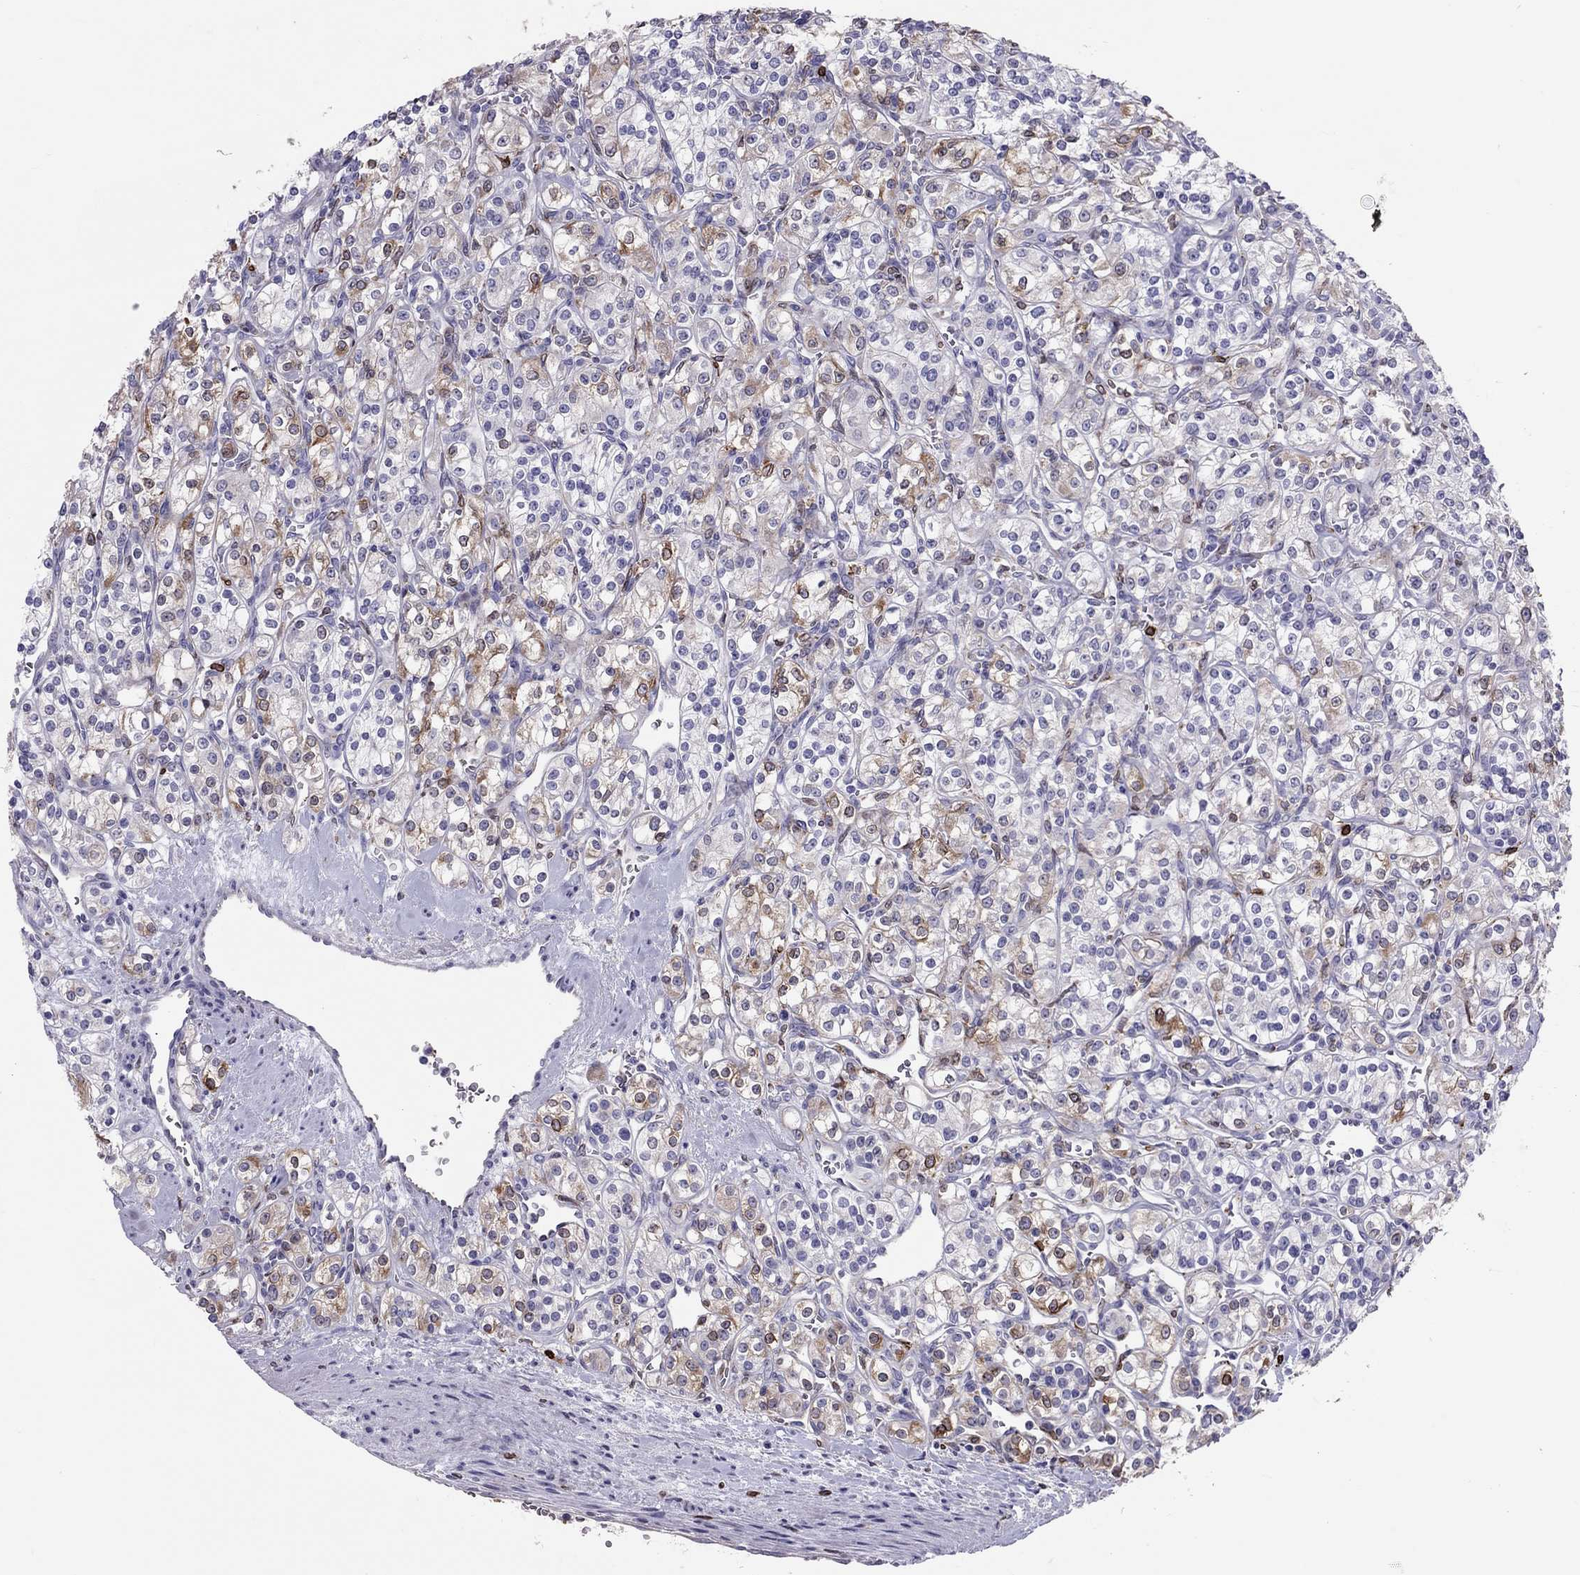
{"staining": {"intensity": "moderate", "quantity": "<25%", "location": "cytoplasmic/membranous"}, "tissue": "renal cancer", "cell_type": "Tumor cells", "image_type": "cancer", "snomed": [{"axis": "morphology", "description": "Adenocarcinoma, NOS"}, {"axis": "topography", "description": "Kidney"}], "caption": "This micrograph reveals immunohistochemistry (IHC) staining of renal adenocarcinoma, with low moderate cytoplasmic/membranous expression in approximately <25% of tumor cells.", "gene": "ADORA2A", "patient": {"sex": "male", "age": 77}}